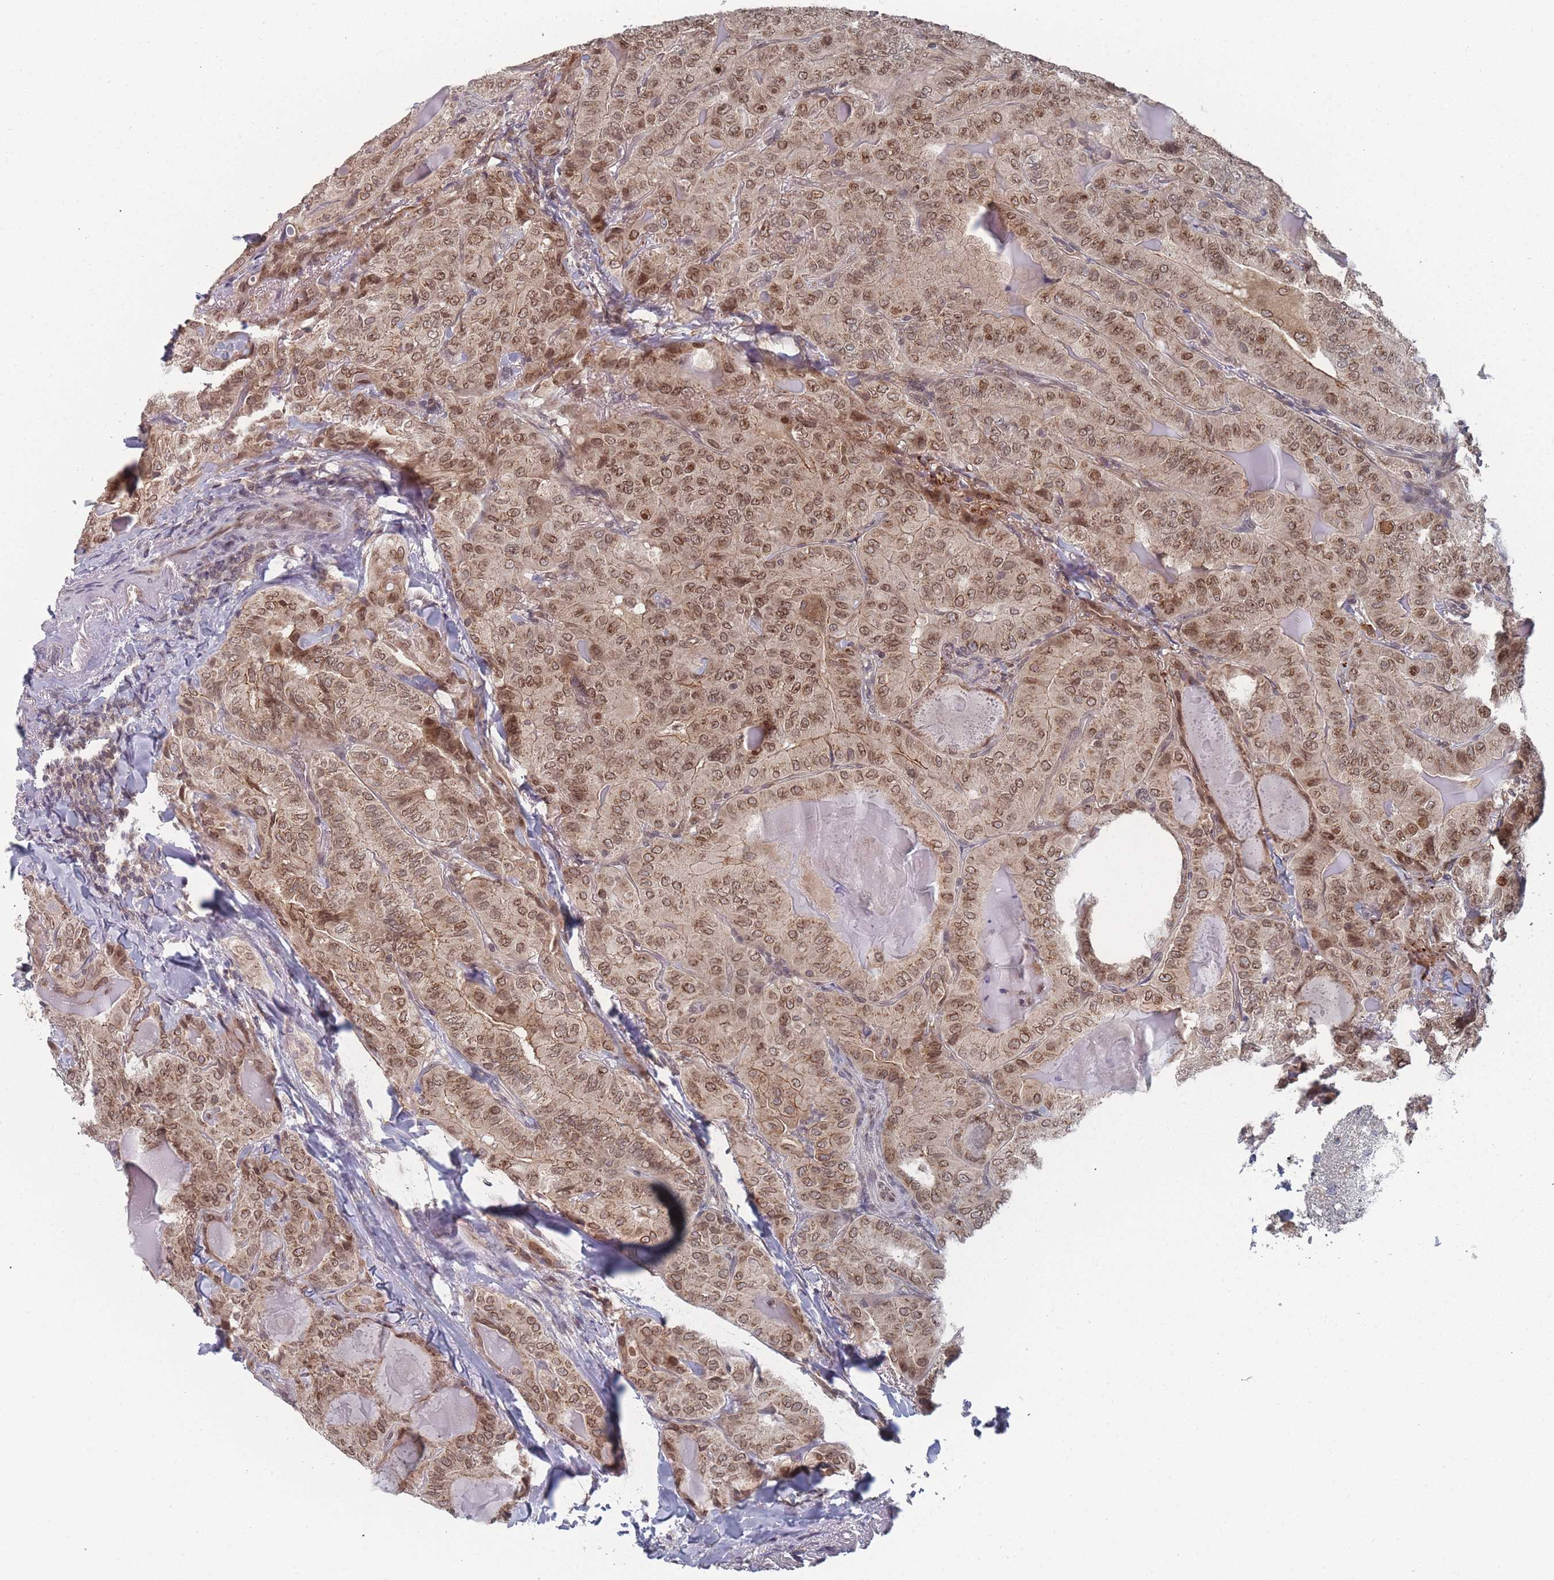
{"staining": {"intensity": "moderate", "quantity": ">75%", "location": "cytoplasmic/membranous,nuclear"}, "tissue": "thyroid cancer", "cell_type": "Tumor cells", "image_type": "cancer", "snomed": [{"axis": "morphology", "description": "Papillary adenocarcinoma, NOS"}, {"axis": "topography", "description": "Thyroid gland"}], "caption": "Moderate cytoplasmic/membranous and nuclear protein expression is identified in about >75% of tumor cells in thyroid papillary adenocarcinoma.", "gene": "TBC1D25", "patient": {"sex": "female", "age": 68}}